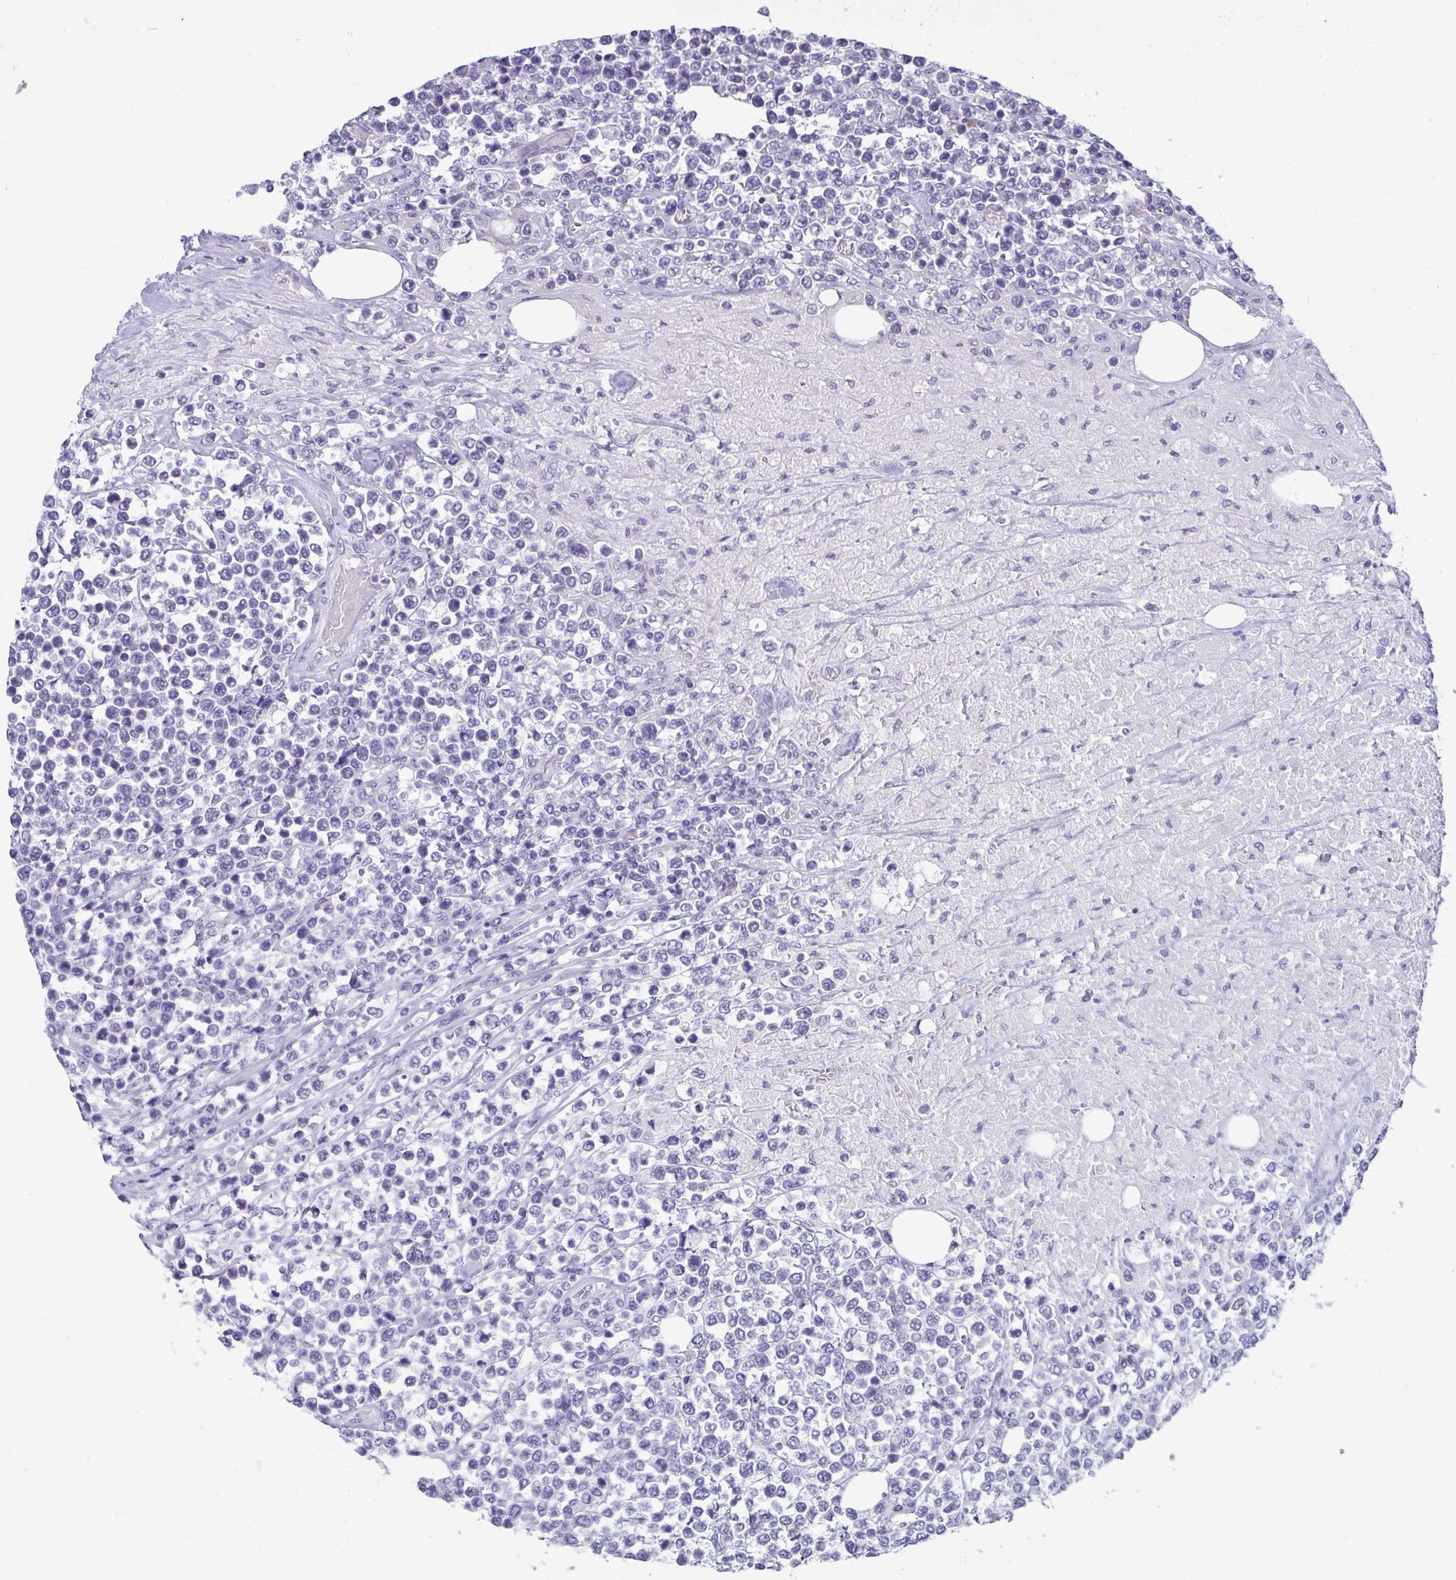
{"staining": {"intensity": "negative", "quantity": "none", "location": "none"}, "tissue": "lymphoma", "cell_type": "Tumor cells", "image_type": "cancer", "snomed": [{"axis": "morphology", "description": "Malignant lymphoma, non-Hodgkin's type, High grade"}, {"axis": "topography", "description": "Soft tissue"}], "caption": "There is no significant positivity in tumor cells of malignant lymphoma, non-Hodgkin's type (high-grade).", "gene": "SERPINI1", "patient": {"sex": "female", "age": 56}}